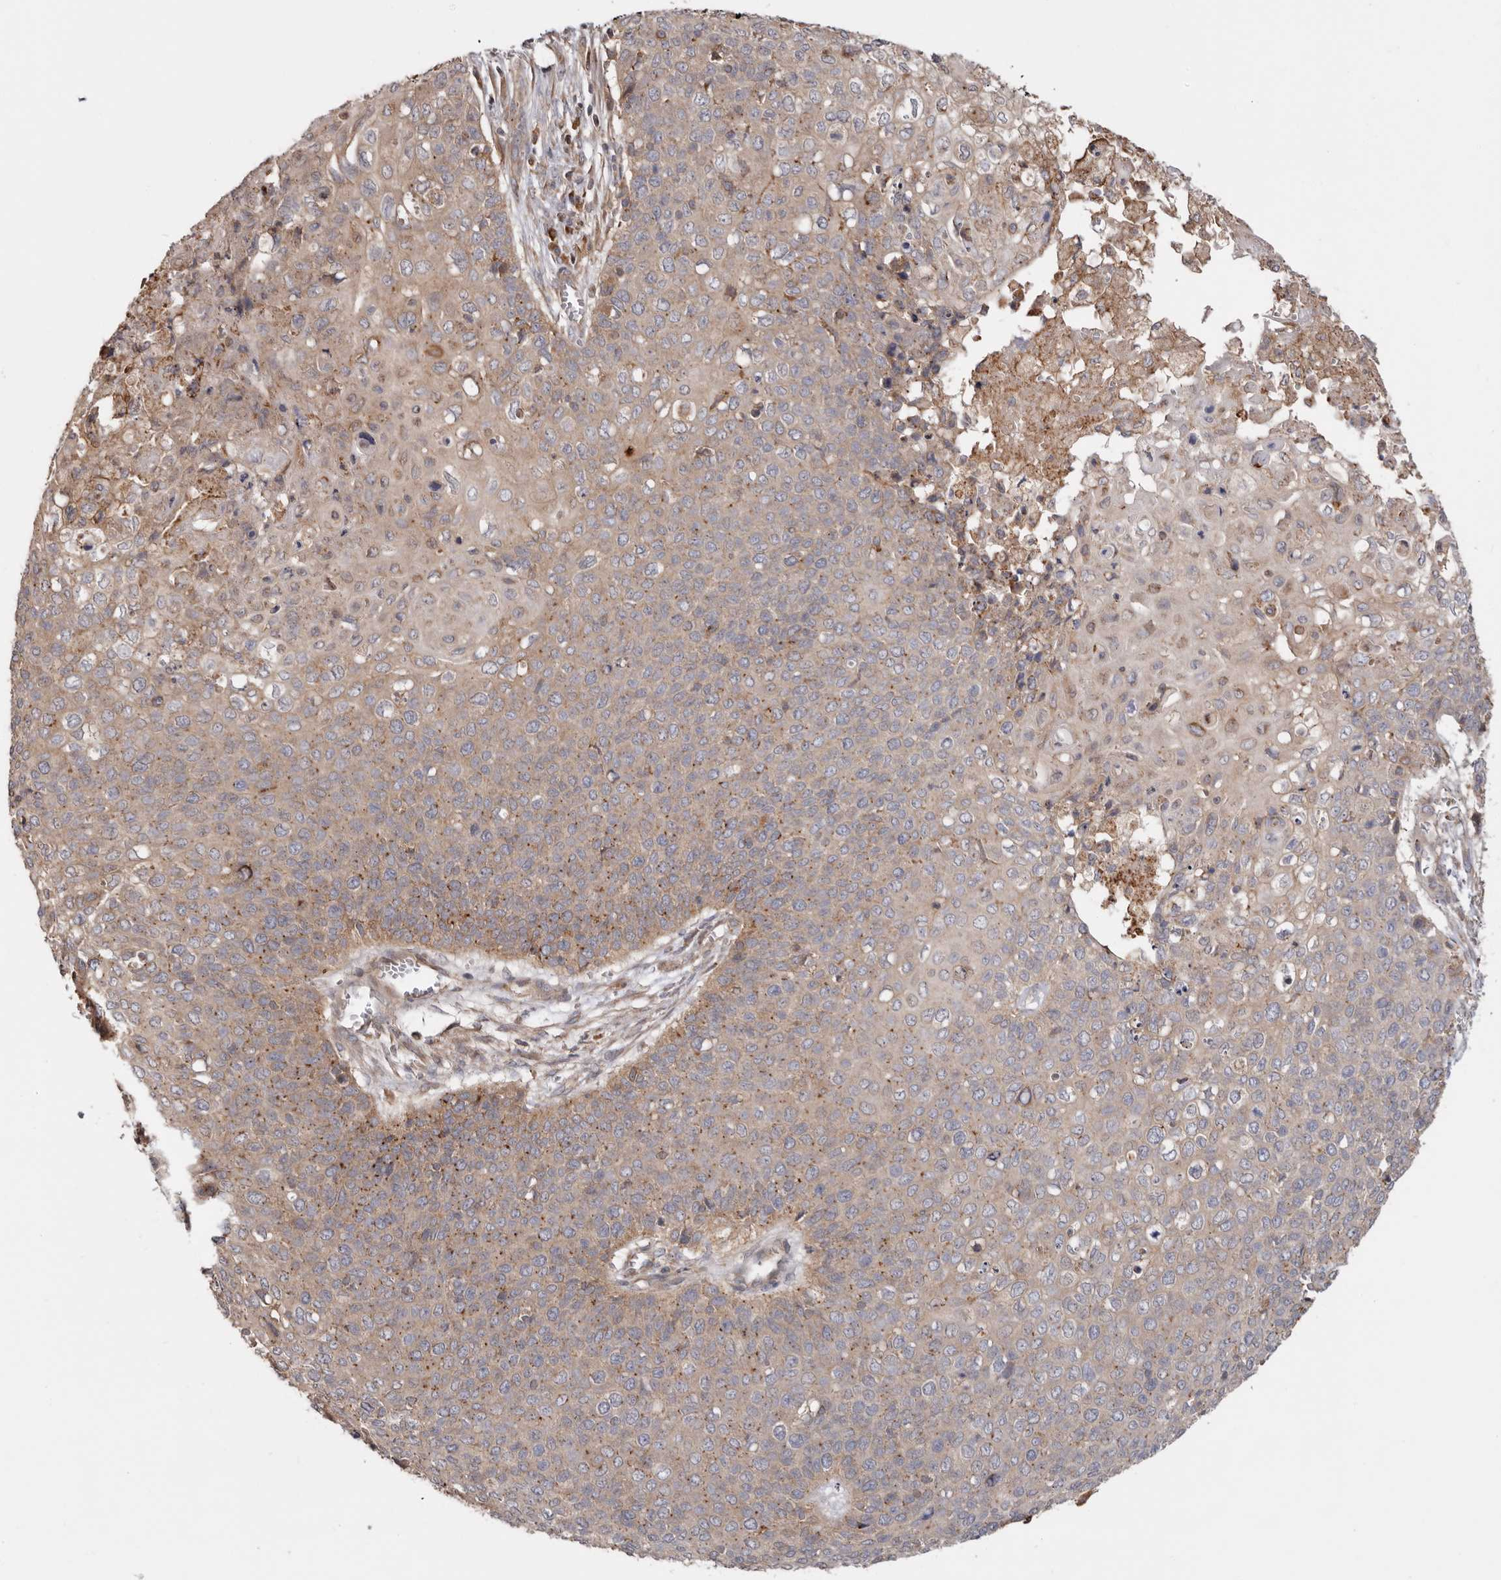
{"staining": {"intensity": "weak", "quantity": ">75%", "location": "cytoplasmic/membranous"}, "tissue": "cervical cancer", "cell_type": "Tumor cells", "image_type": "cancer", "snomed": [{"axis": "morphology", "description": "Squamous cell carcinoma, NOS"}, {"axis": "topography", "description": "Cervix"}], "caption": "IHC micrograph of cervical cancer (squamous cell carcinoma) stained for a protein (brown), which reveals low levels of weak cytoplasmic/membranous staining in about >75% of tumor cells.", "gene": "TMUB1", "patient": {"sex": "female", "age": 39}}